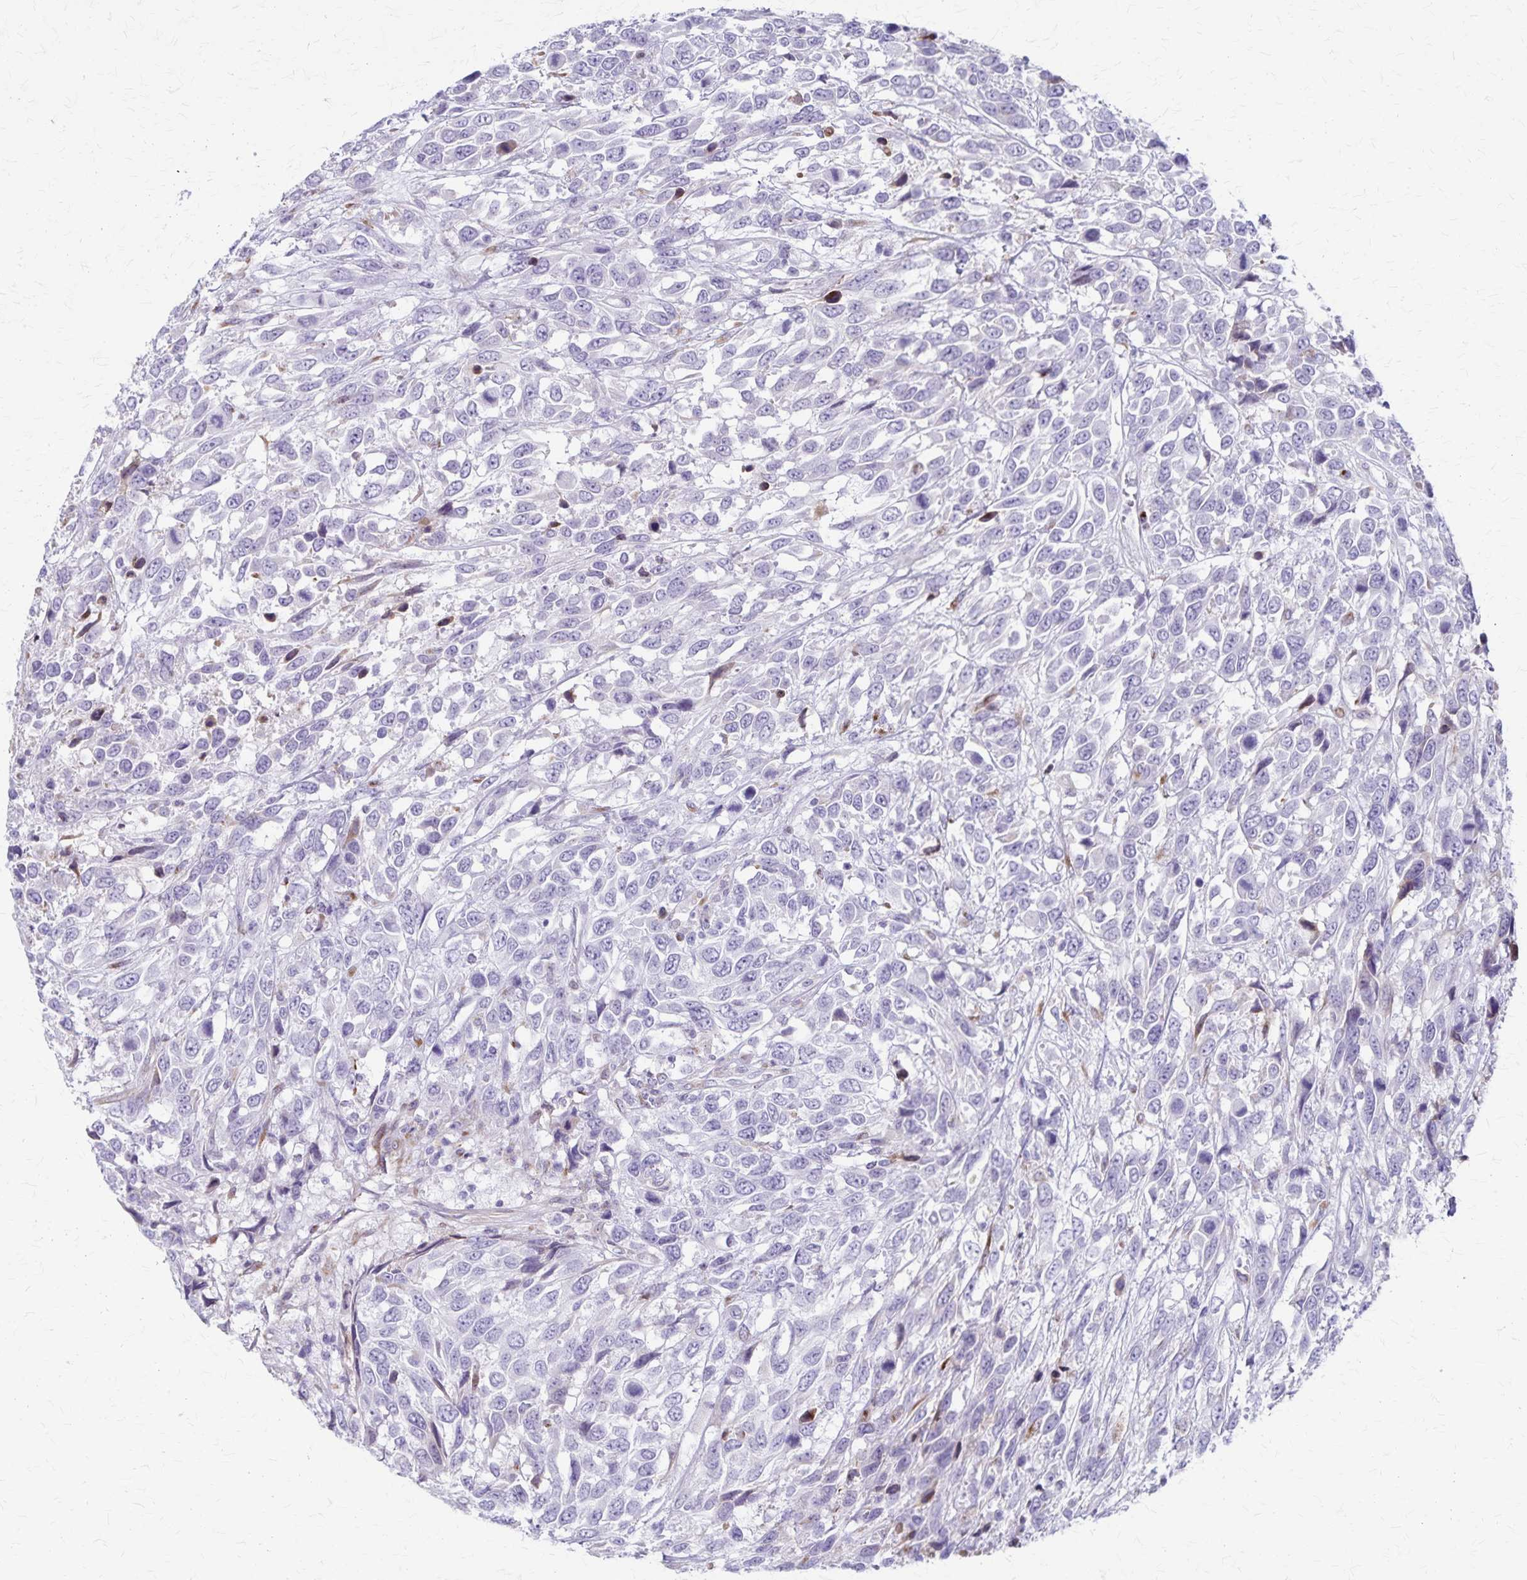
{"staining": {"intensity": "negative", "quantity": "none", "location": "none"}, "tissue": "urothelial cancer", "cell_type": "Tumor cells", "image_type": "cancer", "snomed": [{"axis": "morphology", "description": "Urothelial carcinoma, High grade"}, {"axis": "topography", "description": "Urinary bladder"}], "caption": "Immunohistochemistry of human urothelial cancer reveals no positivity in tumor cells.", "gene": "MCFD2", "patient": {"sex": "female", "age": 70}}